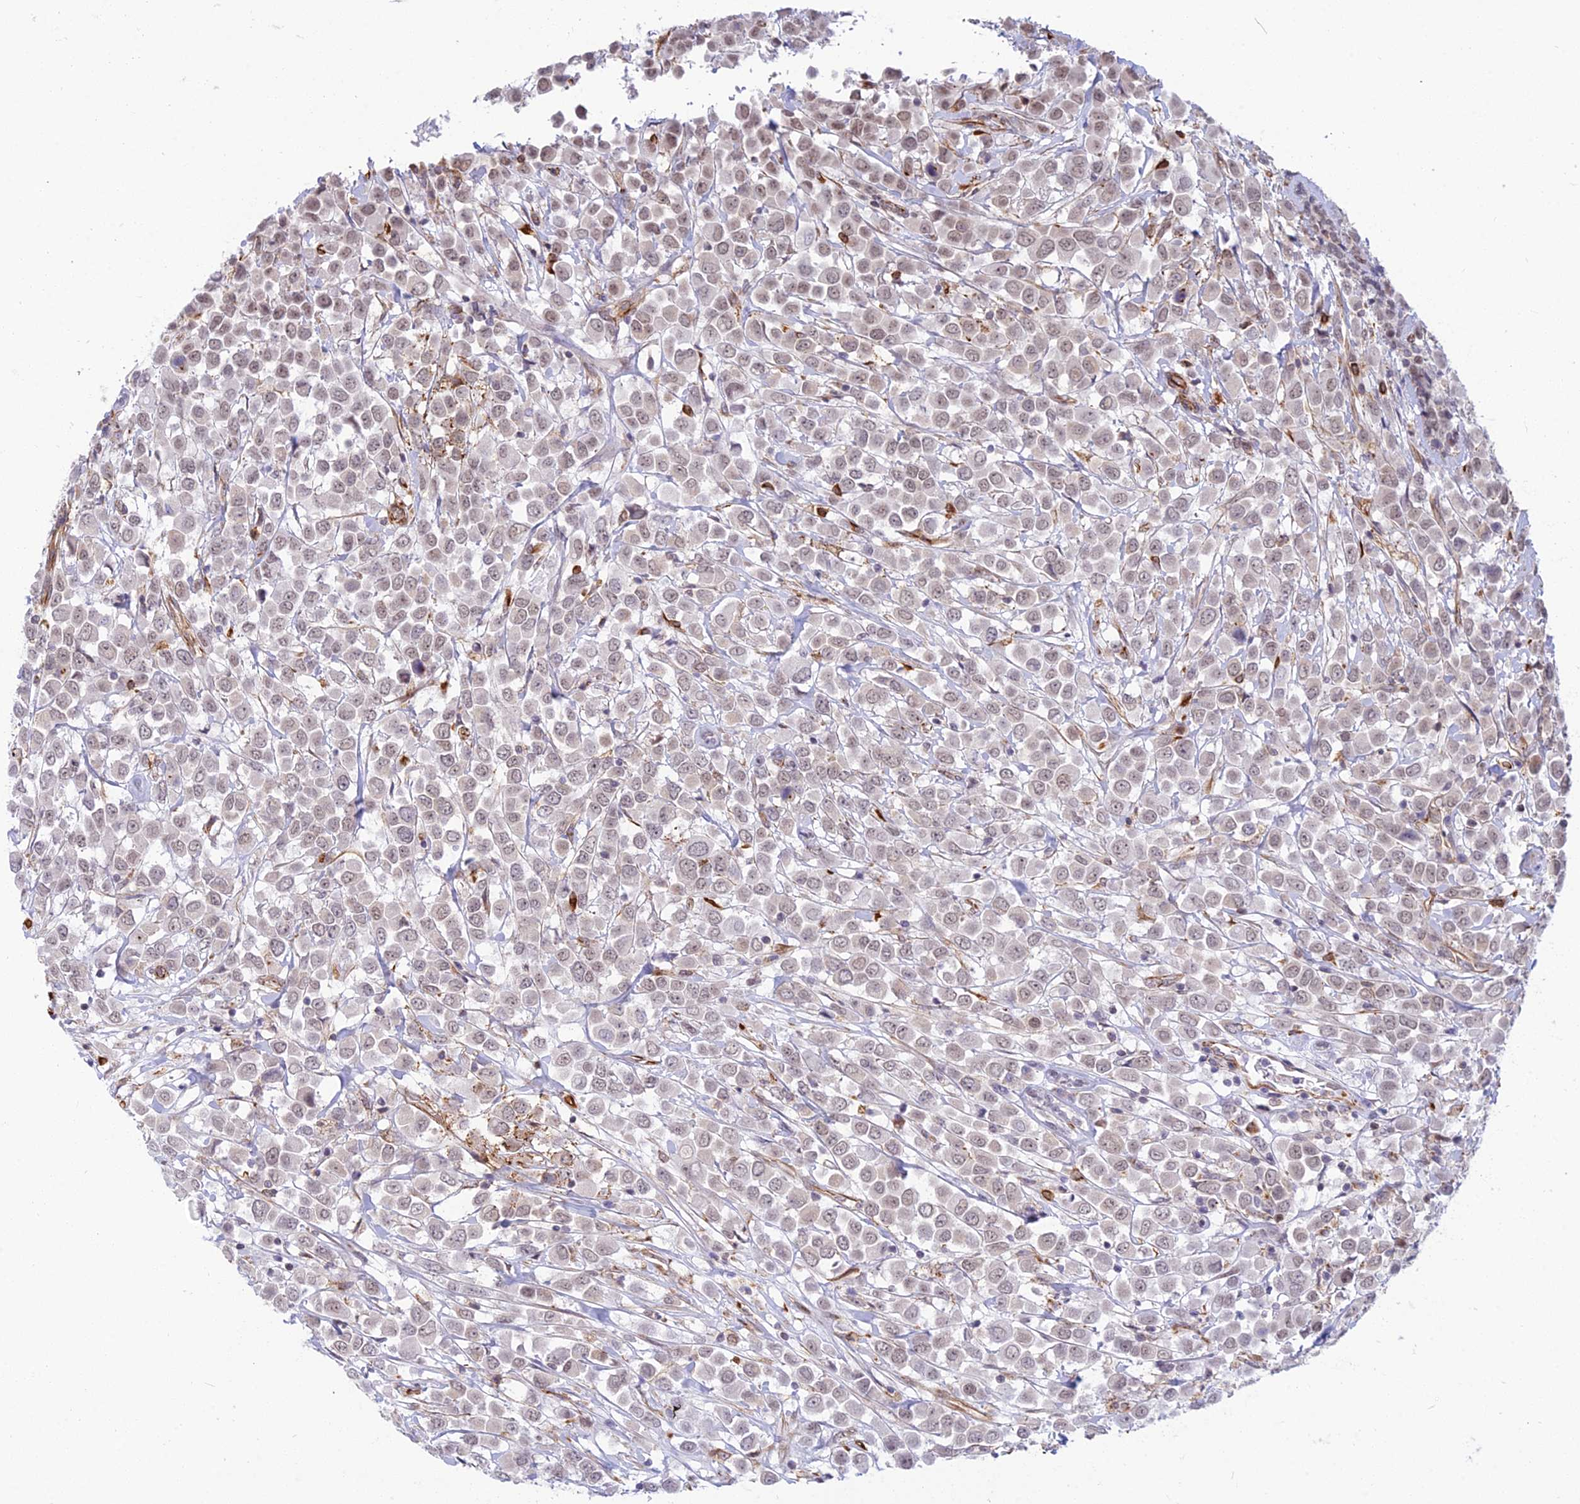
{"staining": {"intensity": "weak", "quantity": ">75%", "location": "nuclear"}, "tissue": "breast cancer", "cell_type": "Tumor cells", "image_type": "cancer", "snomed": [{"axis": "morphology", "description": "Duct carcinoma"}, {"axis": "topography", "description": "Breast"}], "caption": "DAB (3,3'-diaminobenzidine) immunohistochemical staining of intraductal carcinoma (breast) demonstrates weak nuclear protein positivity in approximately >75% of tumor cells. The staining was performed using DAB (3,3'-diaminobenzidine) to visualize the protein expression in brown, while the nuclei were stained in blue with hematoxylin (Magnification: 20x).", "gene": "SAPCD2", "patient": {"sex": "female", "age": 61}}